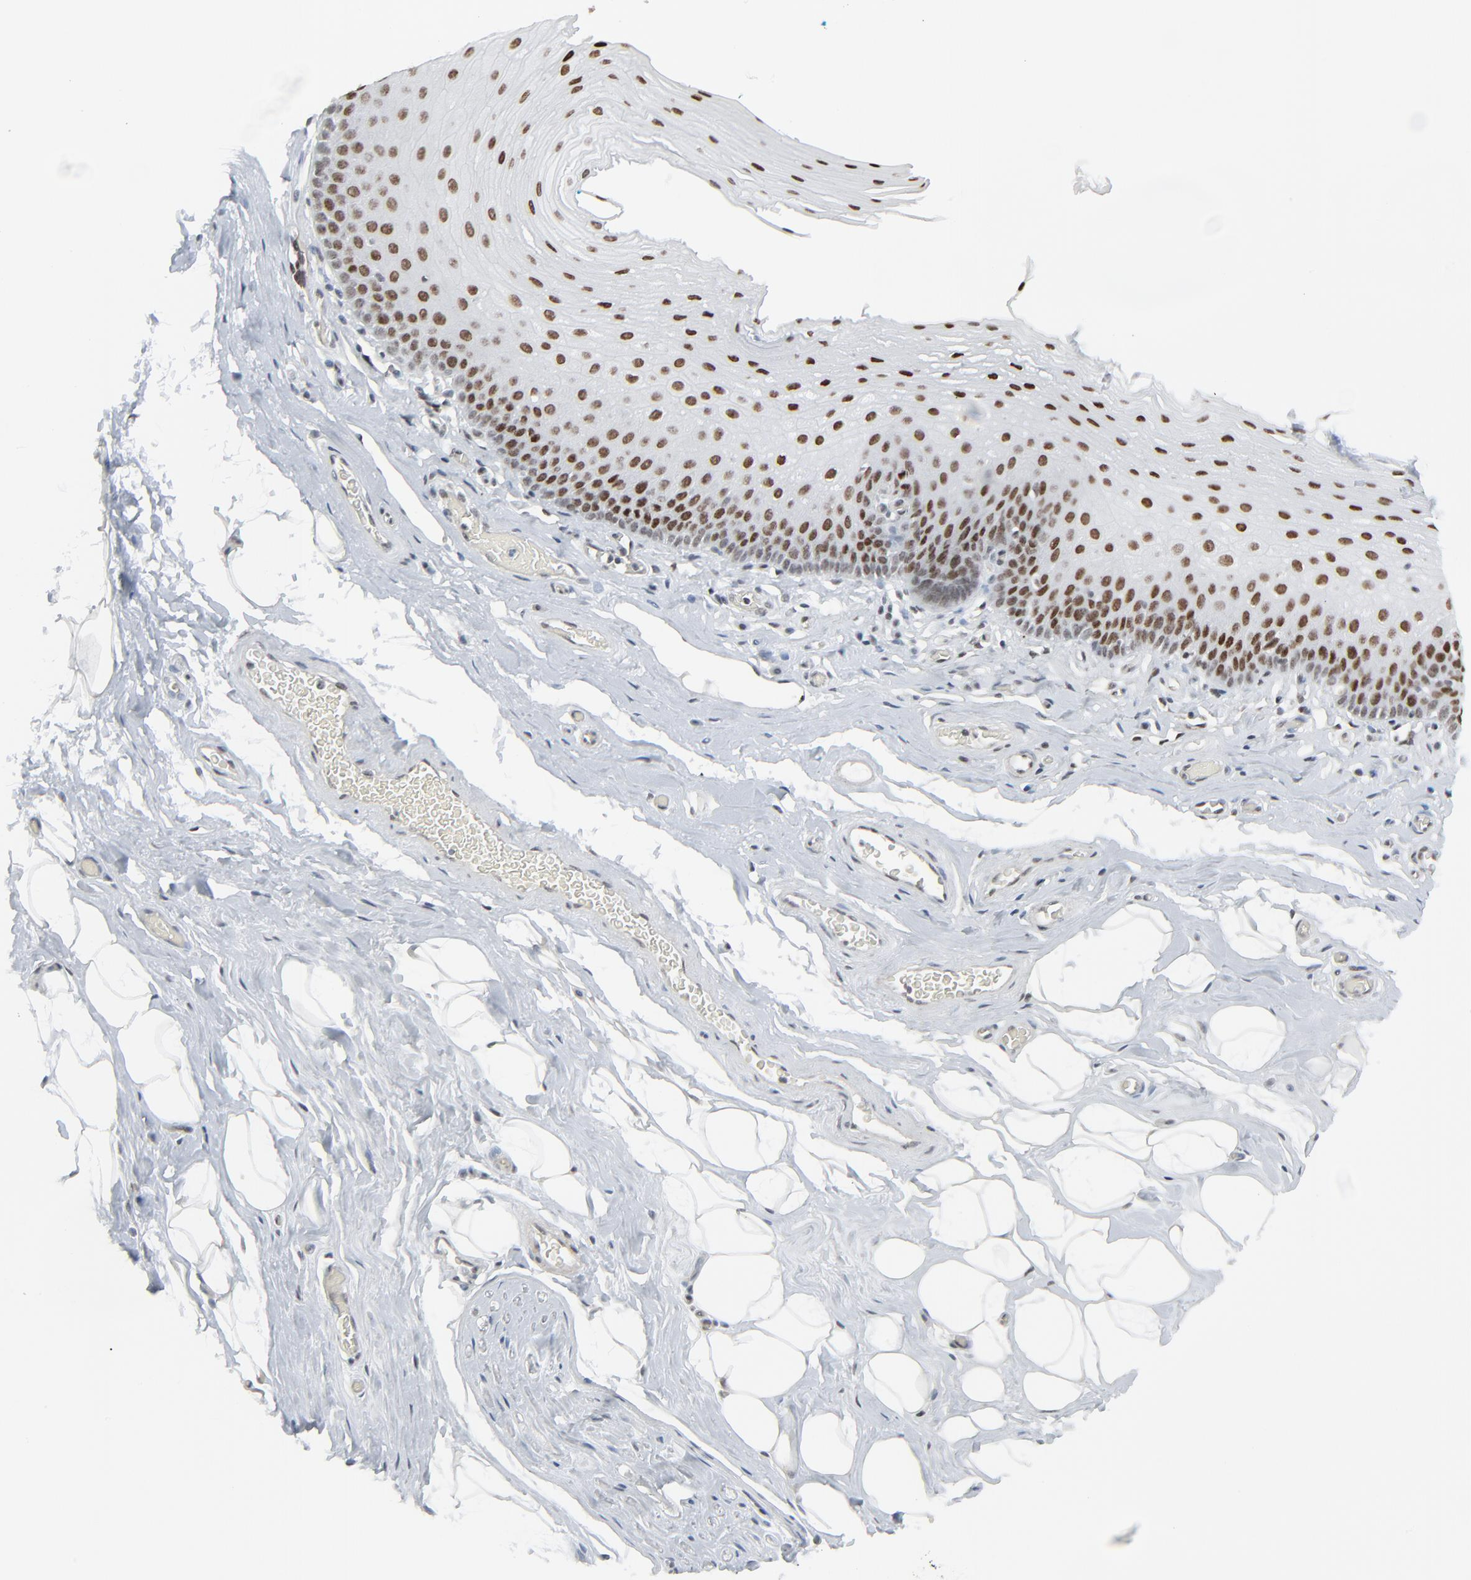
{"staining": {"intensity": "moderate", "quantity": ">75%", "location": "nuclear"}, "tissue": "nasopharynx", "cell_type": "Respiratory epithelial cells", "image_type": "normal", "snomed": [{"axis": "morphology", "description": "Normal tissue, NOS"}, {"axis": "topography", "description": "Nasopharynx"}], "caption": "Respiratory epithelial cells display medium levels of moderate nuclear positivity in approximately >75% of cells in unremarkable human nasopharynx.", "gene": "FBXO28", "patient": {"sex": "male", "age": 56}}